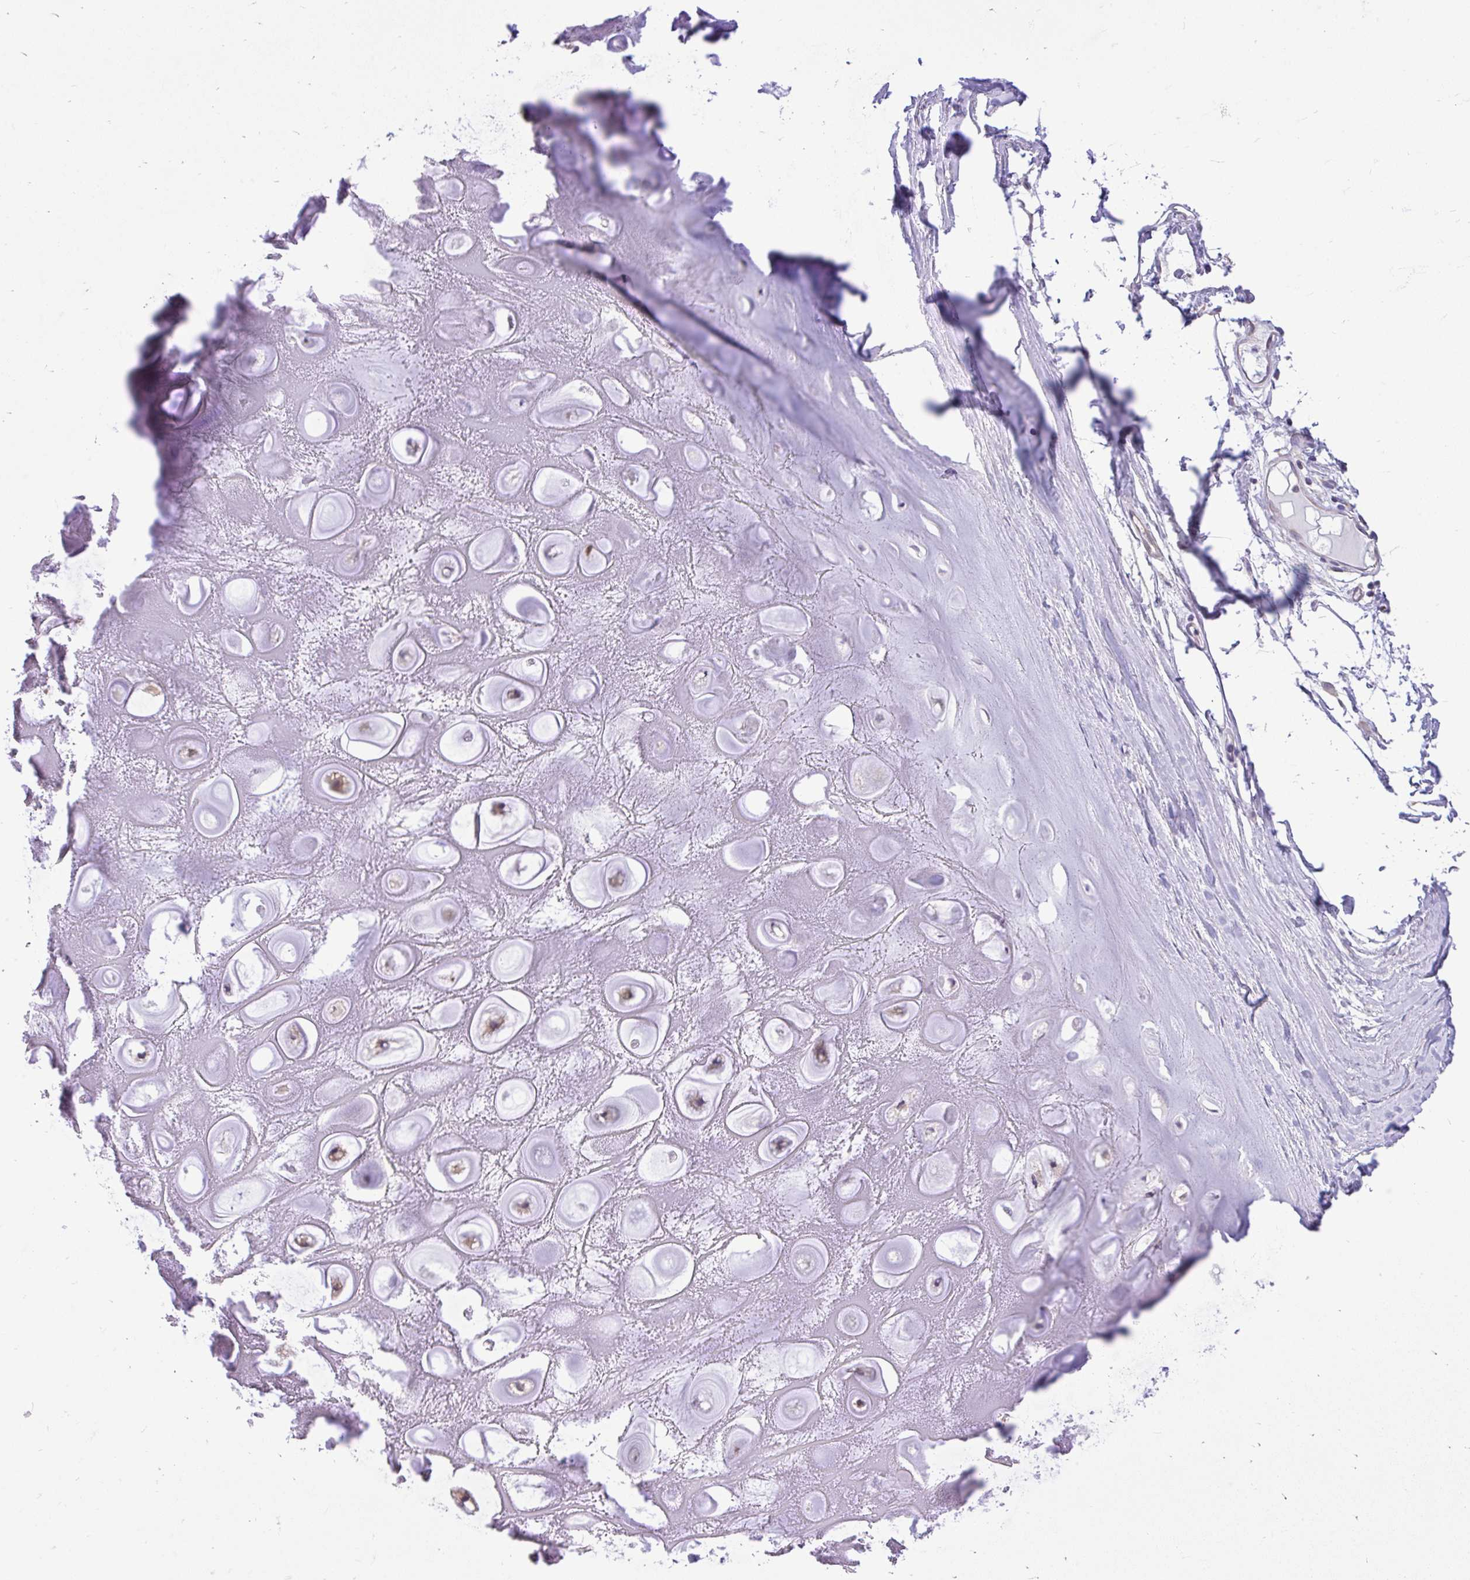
{"staining": {"intensity": "negative", "quantity": "none", "location": "none"}, "tissue": "adipose tissue", "cell_type": "Adipocytes", "image_type": "normal", "snomed": [{"axis": "morphology", "description": "Normal tissue, NOS"}, {"axis": "topography", "description": "Lymph node"}, {"axis": "topography", "description": "Cartilage tissue"}, {"axis": "topography", "description": "Nasopharynx"}], "caption": "Immunohistochemical staining of benign adipose tissue shows no significant staining in adipocytes. (Immunohistochemistry, brightfield microscopy, high magnification).", "gene": "PYCR2", "patient": {"sex": "male", "age": 63}}